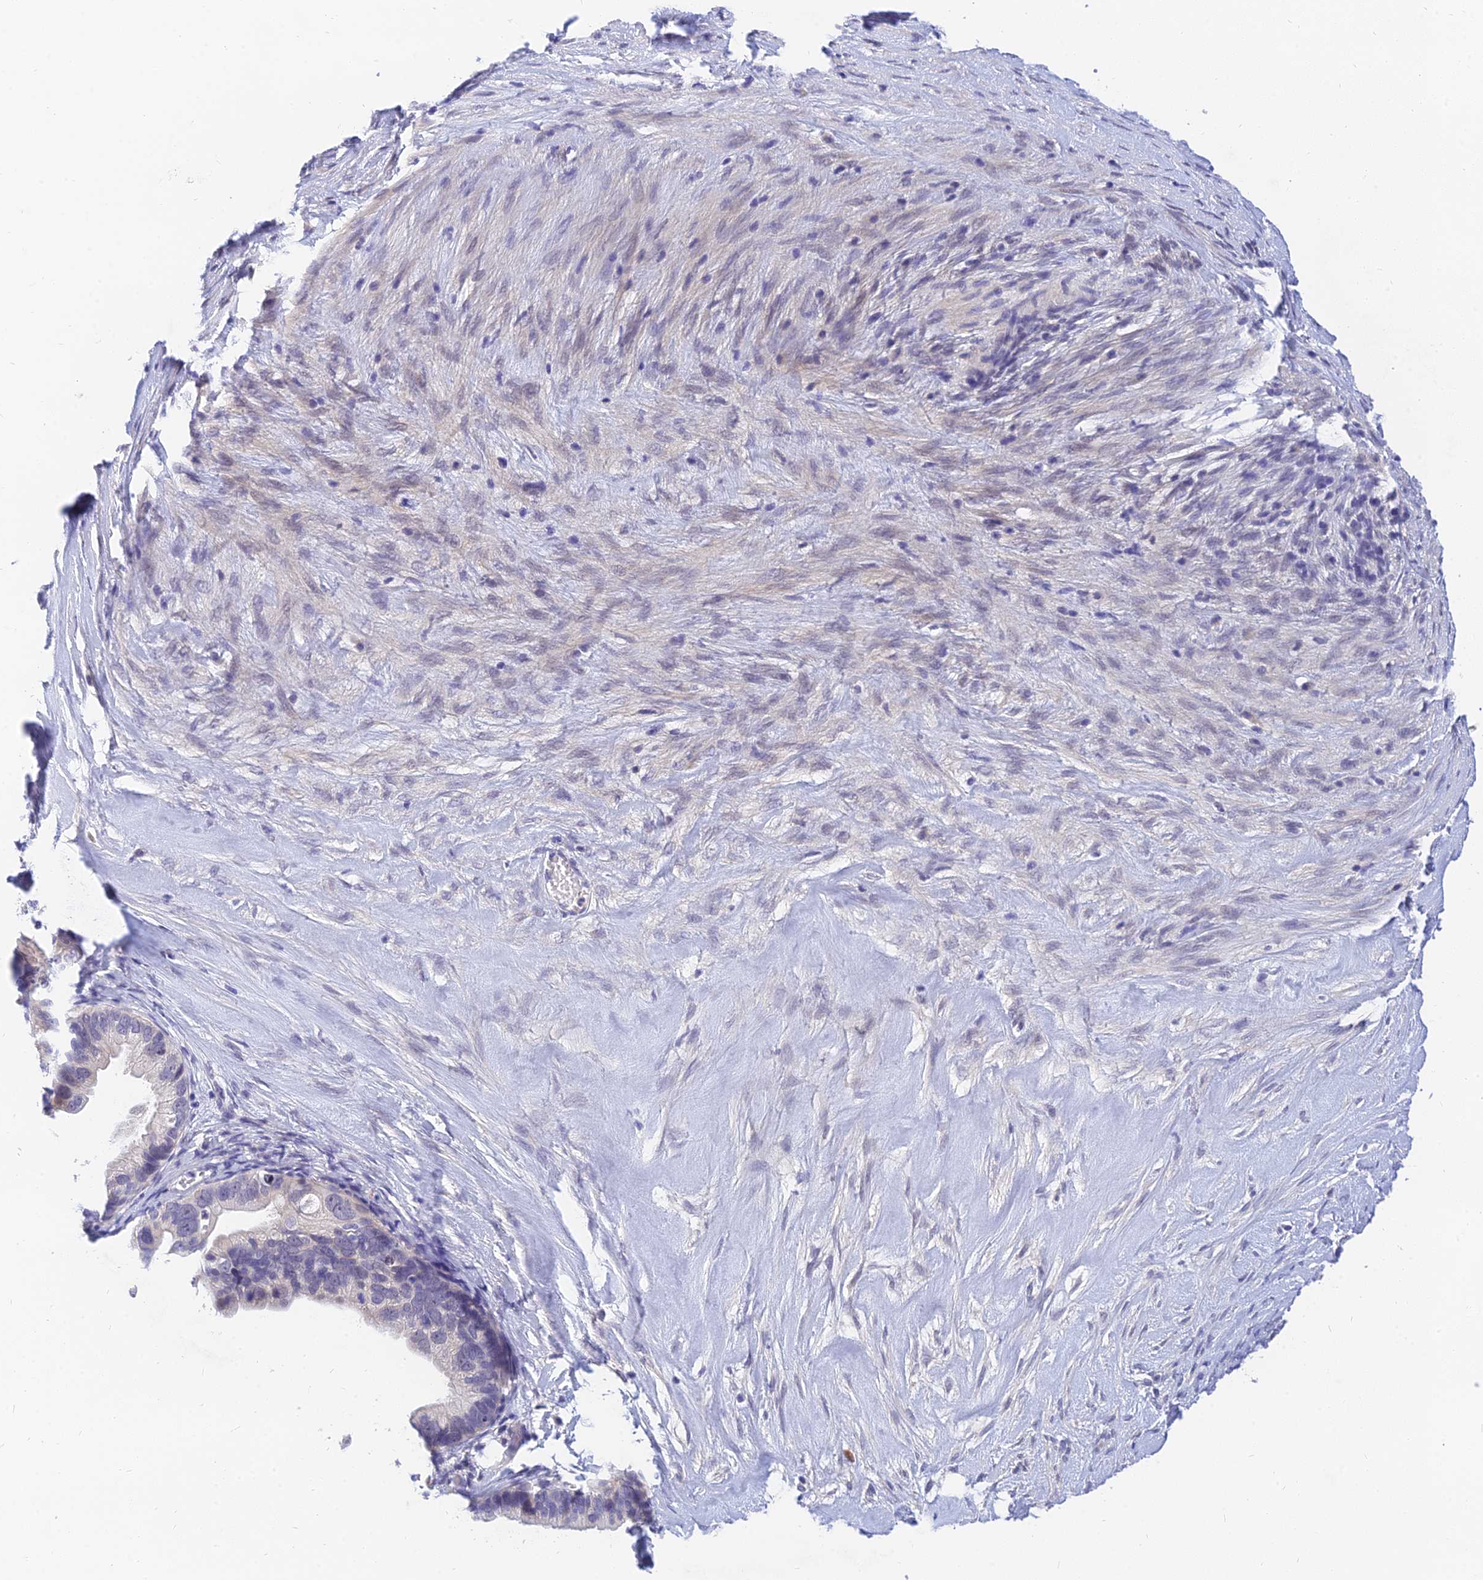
{"staining": {"intensity": "negative", "quantity": "none", "location": "none"}, "tissue": "ovarian cancer", "cell_type": "Tumor cells", "image_type": "cancer", "snomed": [{"axis": "morphology", "description": "Cystadenocarcinoma, serous, NOS"}, {"axis": "topography", "description": "Ovary"}], "caption": "Tumor cells are negative for brown protein staining in ovarian cancer.", "gene": "TMEM161B", "patient": {"sex": "female", "age": 56}}